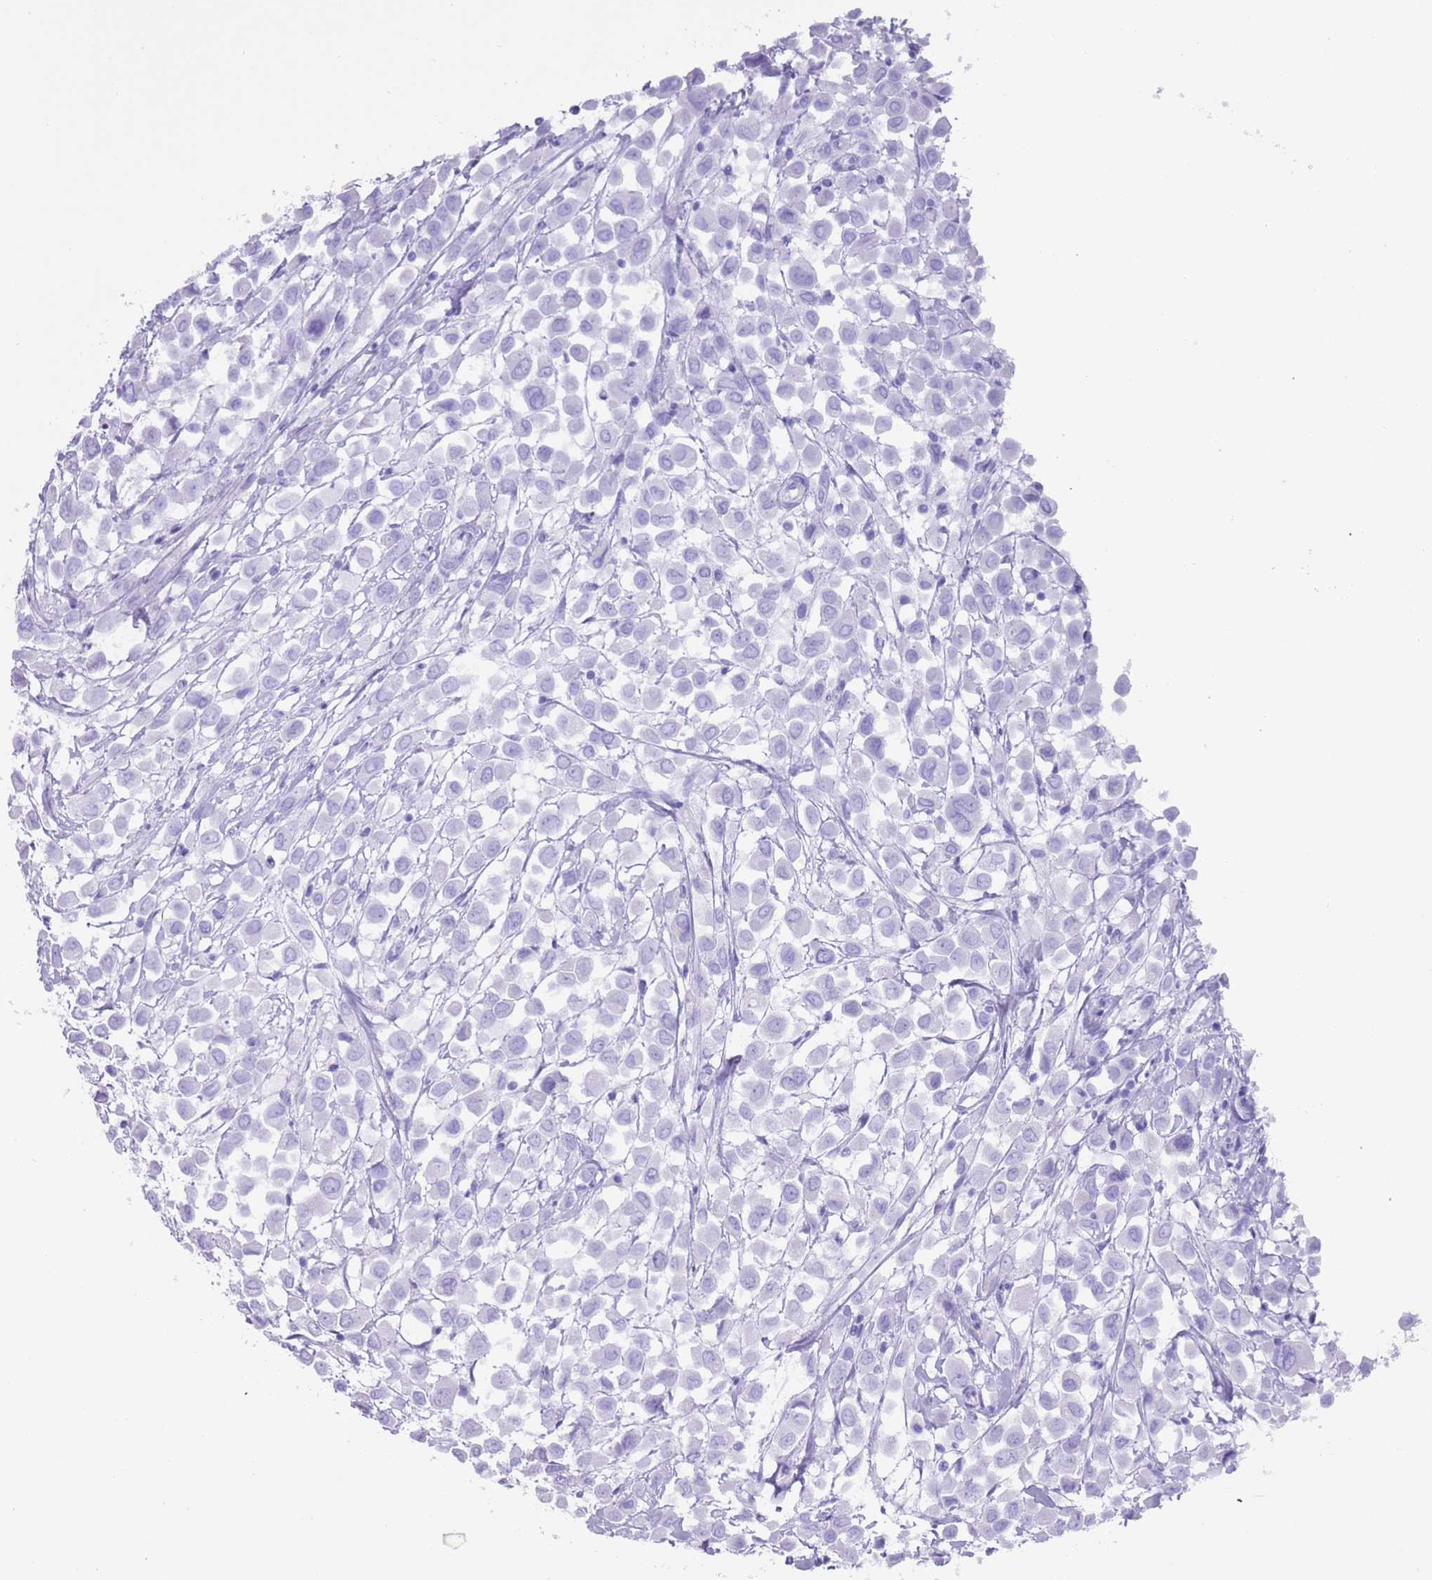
{"staining": {"intensity": "negative", "quantity": "none", "location": "none"}, "tissue": "breast cancer", "cell_type": "Tumor cells", "image_type": "cancer", "snomed": [{"axis": "morphology", "description": "Duct carcinoma"}, {"axis": "topography", "description": "Breast"}], "caption": "Breast cancer was stained to show a protein in brown. There is no significant staining in tumor cells.", "gene": "MYADML2", "patient": {"sex": "female", "age": 61}}